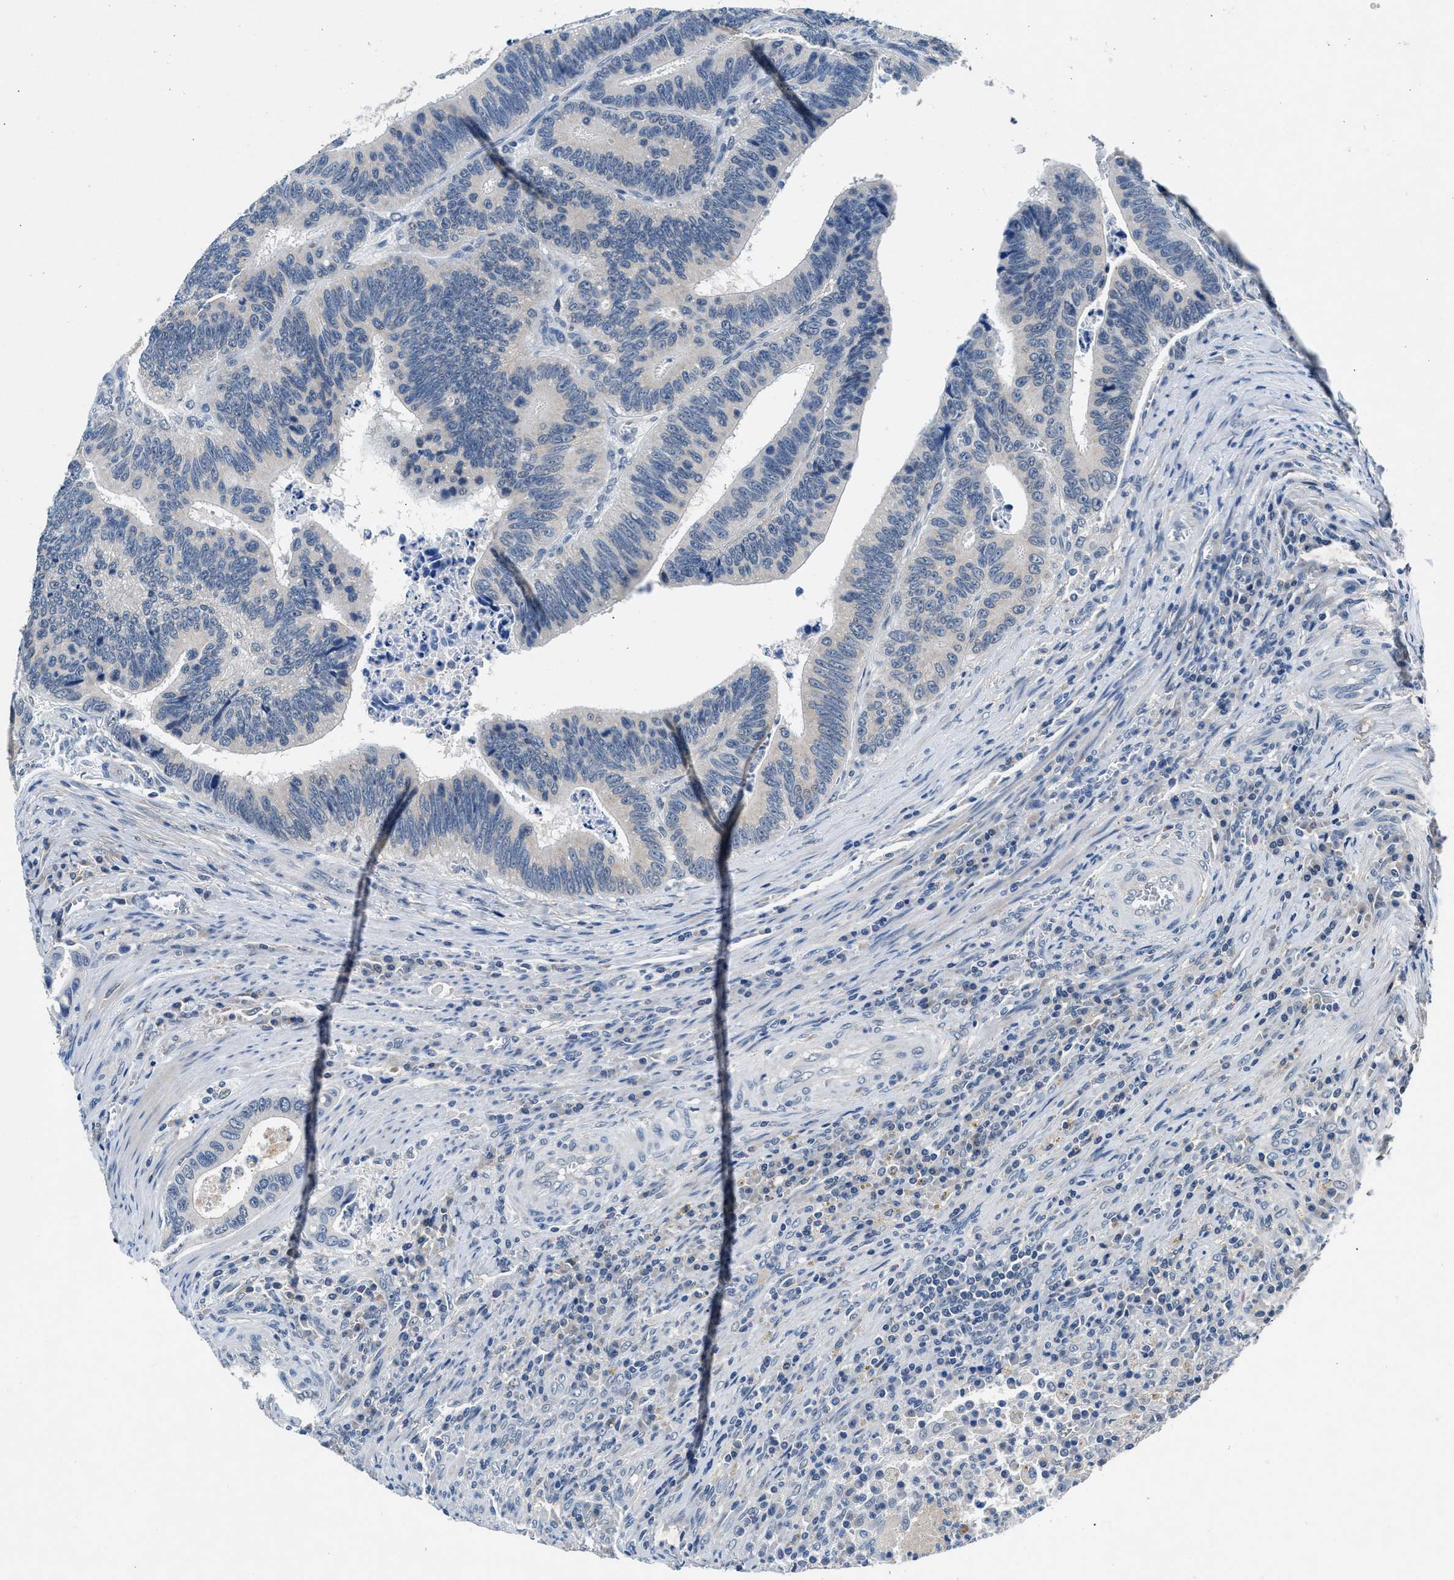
{"staining": {"intensity": "negative", "quantity": "none", "location": "none"}, "tissue": "colorectal cancer", "cell_type": "Tumor cells", "image_type": "cancer", "snomed": [{"axis": "morphology", "description": "Inflammation, NOS"}, {"axis": "morphology", "description": "Adenocarcinoma, NOS"}, {"axis": "topography", "description": "Colon"}], "caption": "High power microscopy histopathology image of an immunohistochemistry (IHC) micrograph of colorectal adenocarcinoma, revealing no significant expression in tumor cells.", "gene": "DENND6B", "patient": {"sex": "male", "age": 72}}